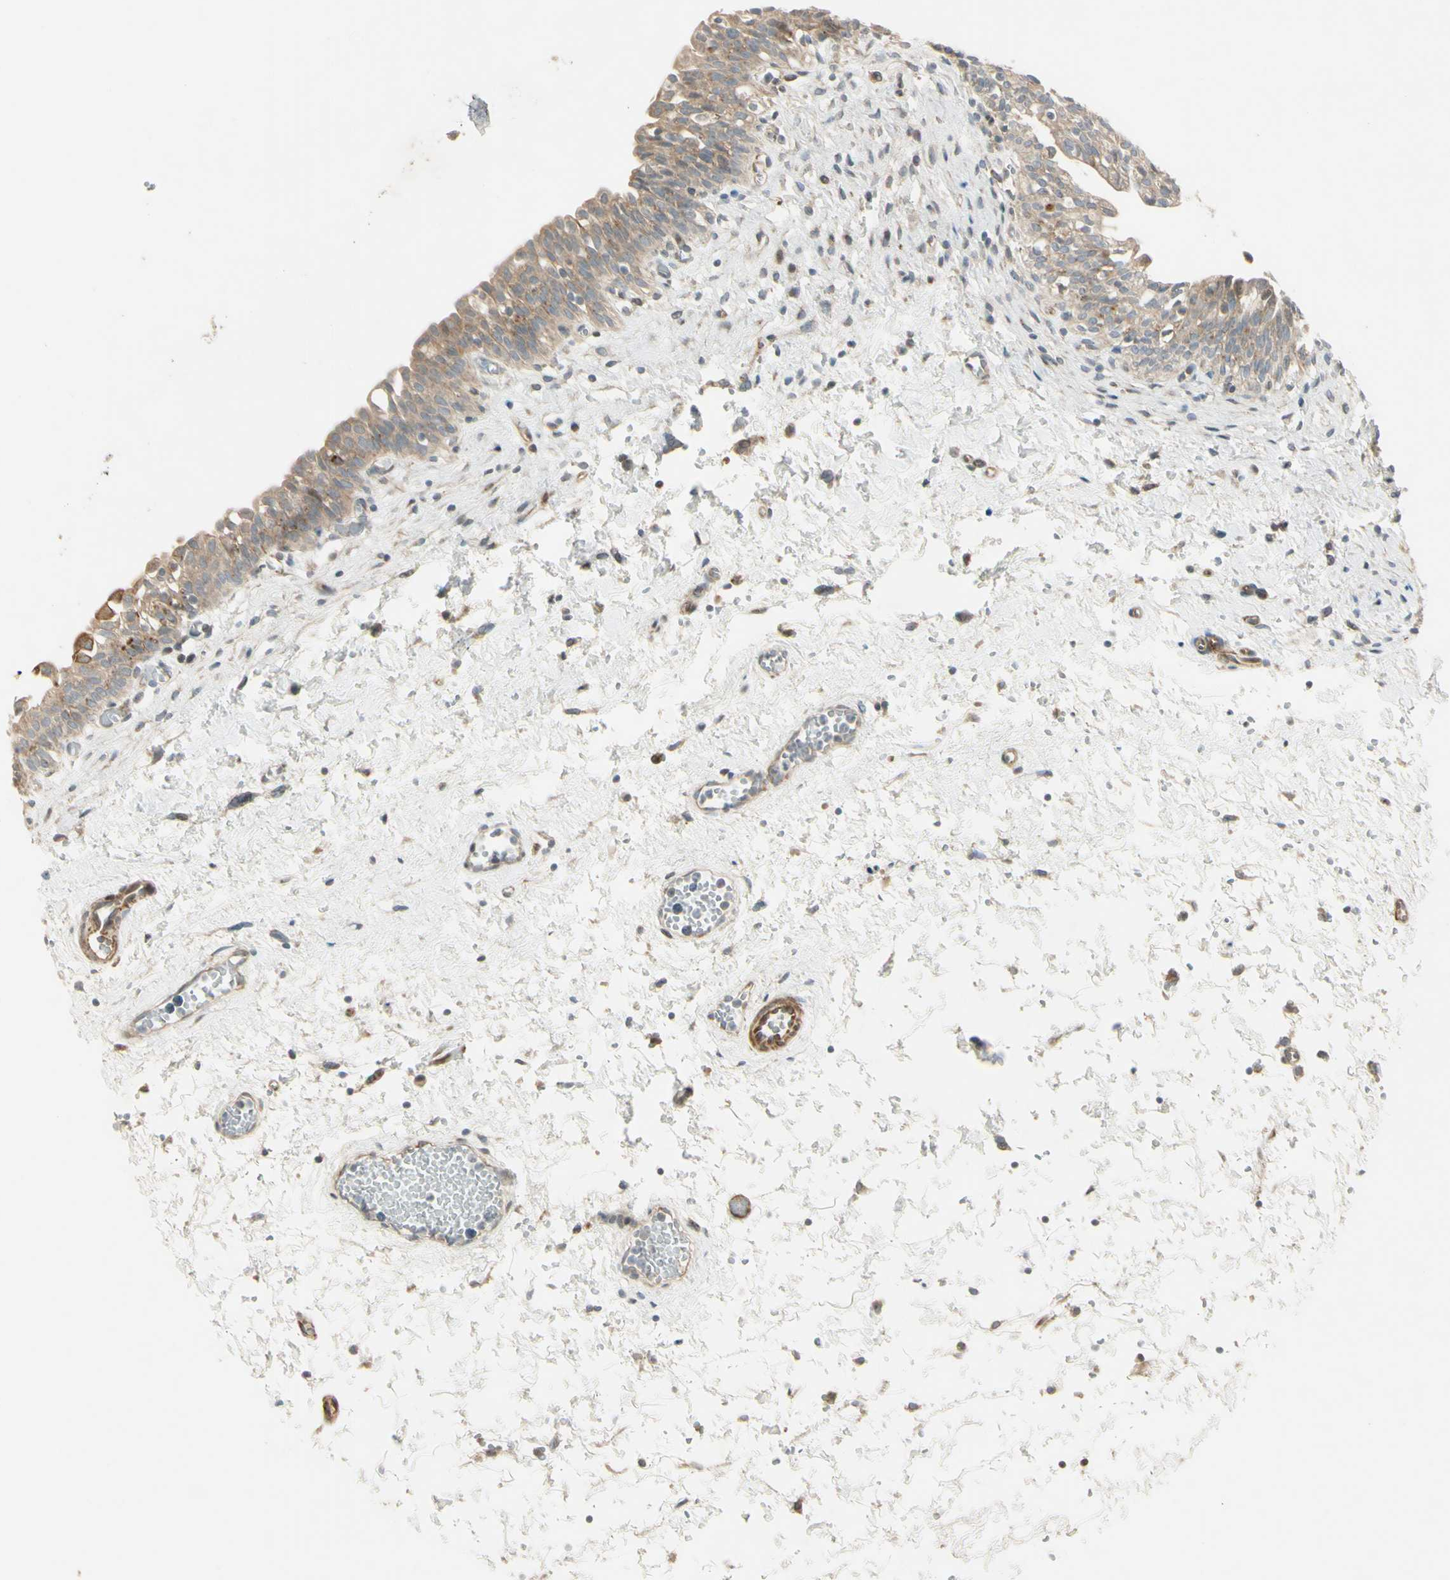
{"staining": {"intensity": "weak", "quantity": ">75%", "location": "cytoplasmic/membranous"}, "tissue": "urinary bladder", "cell_type": "Urothelial cells", "image_type": "normal", "snomed": [{"axis": "morphology", "description": "Normal tissue, NOS"}, {"axis": "topography", "description": "Urinary bladder"}], "caption": "A brown stain shows weak cytoplasmic/membranous expression of a protein in urothelial cells of benign urinary bladder. The protein of interest is stained brown, and the nuclei are stained in blue (DAB (3,3'-diaminobenzidine) IHC with brightfield microscopy, high magnification).", "gene": "NDFIP1", "patient": {"sex": "male", "age": 55}}